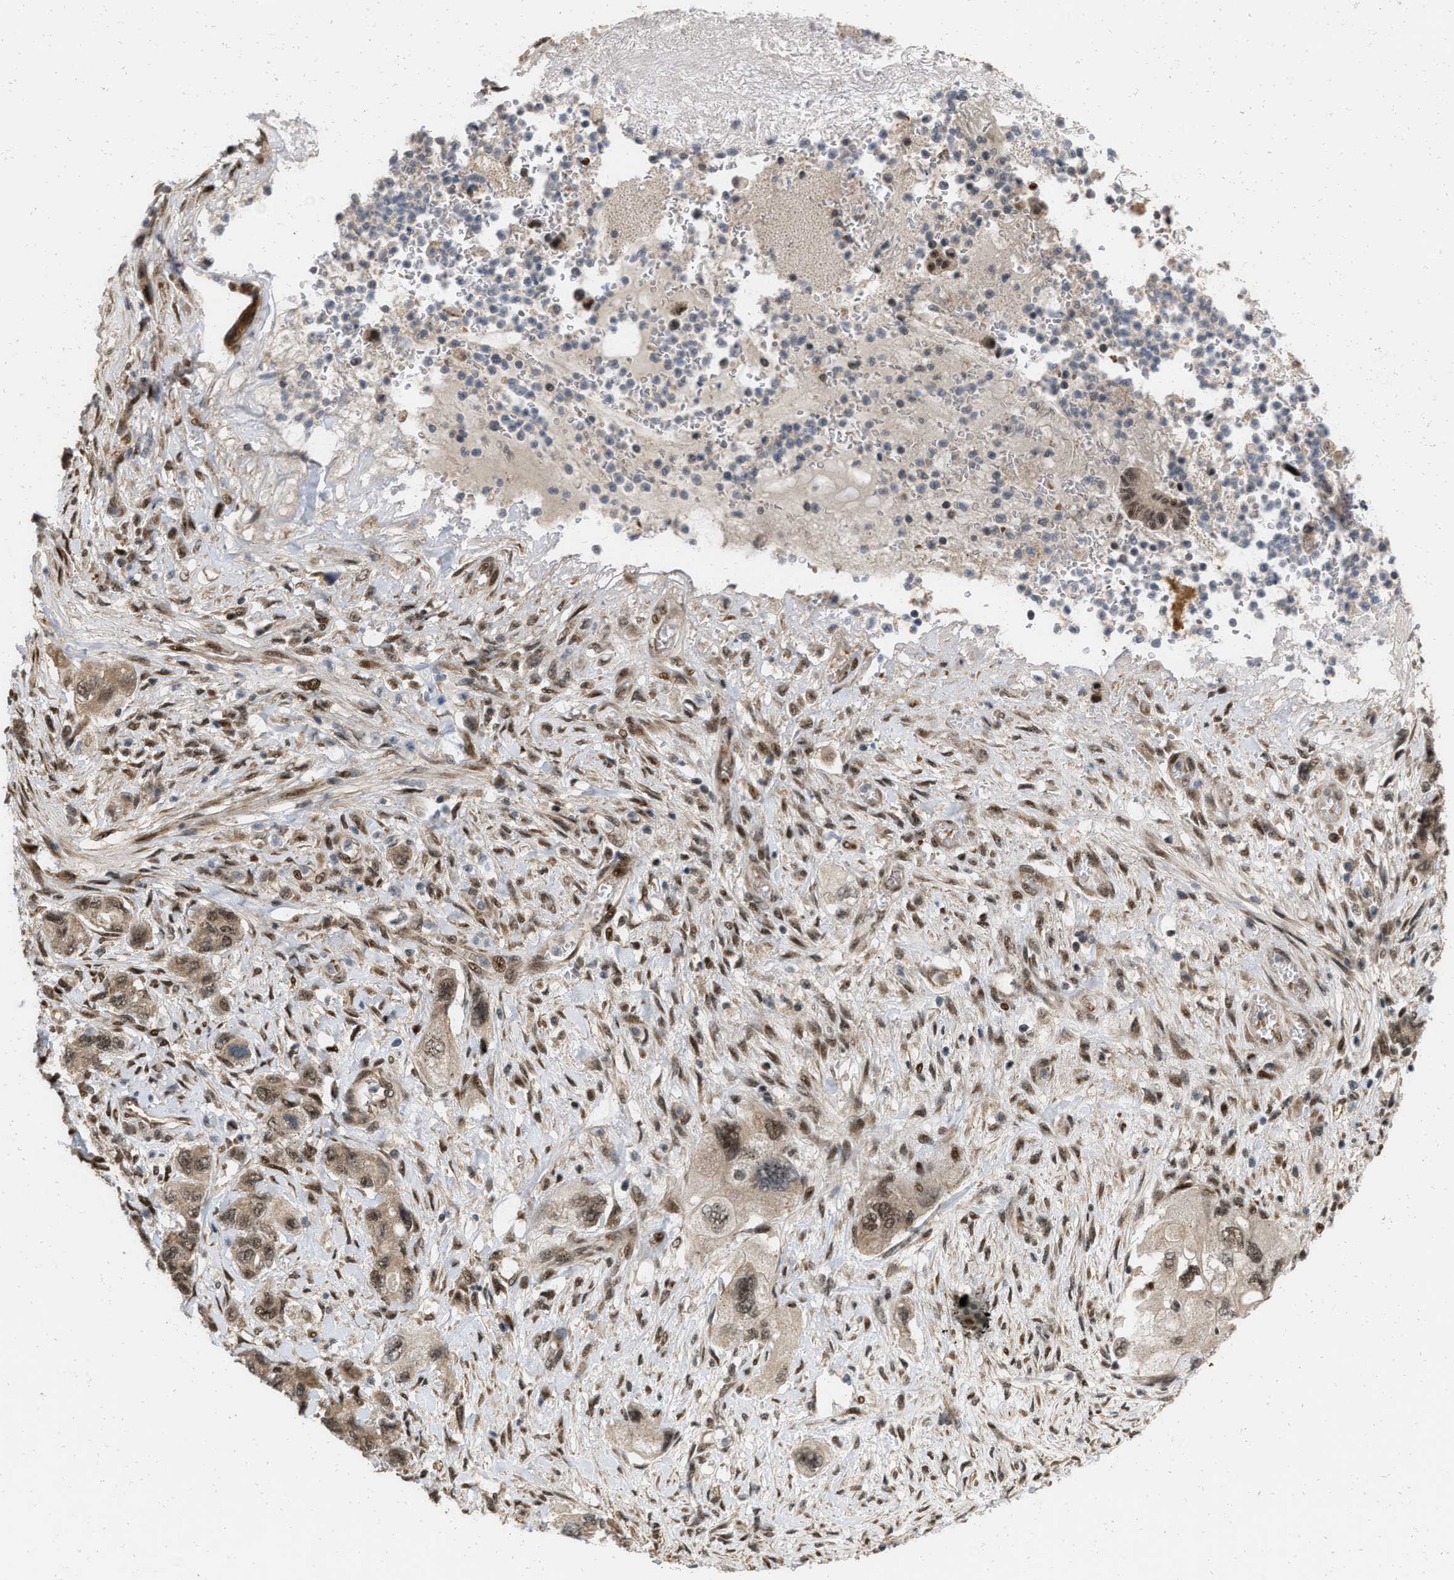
{"staining": {"intensity": "moderate", "quantity": ">75%", "location": "nuclear"}, "tissue": "pancreatic cancer", "cell_type": "Tumor cells", "image_type": "cancer", "snomed": [{"axis": "morphology", "description": "Adenocarcinoma, NOS"}, {"axis": "topography", "description": "Pancreas"}], "caption": "About >75% of tumor cells in pancreatic cancer demonstrate moderate nuclear protein positivity as visualized by brown immunohistochemical staining.", "gene": "ANKRD11", "patient": {"sex": "female", "age": 73}}